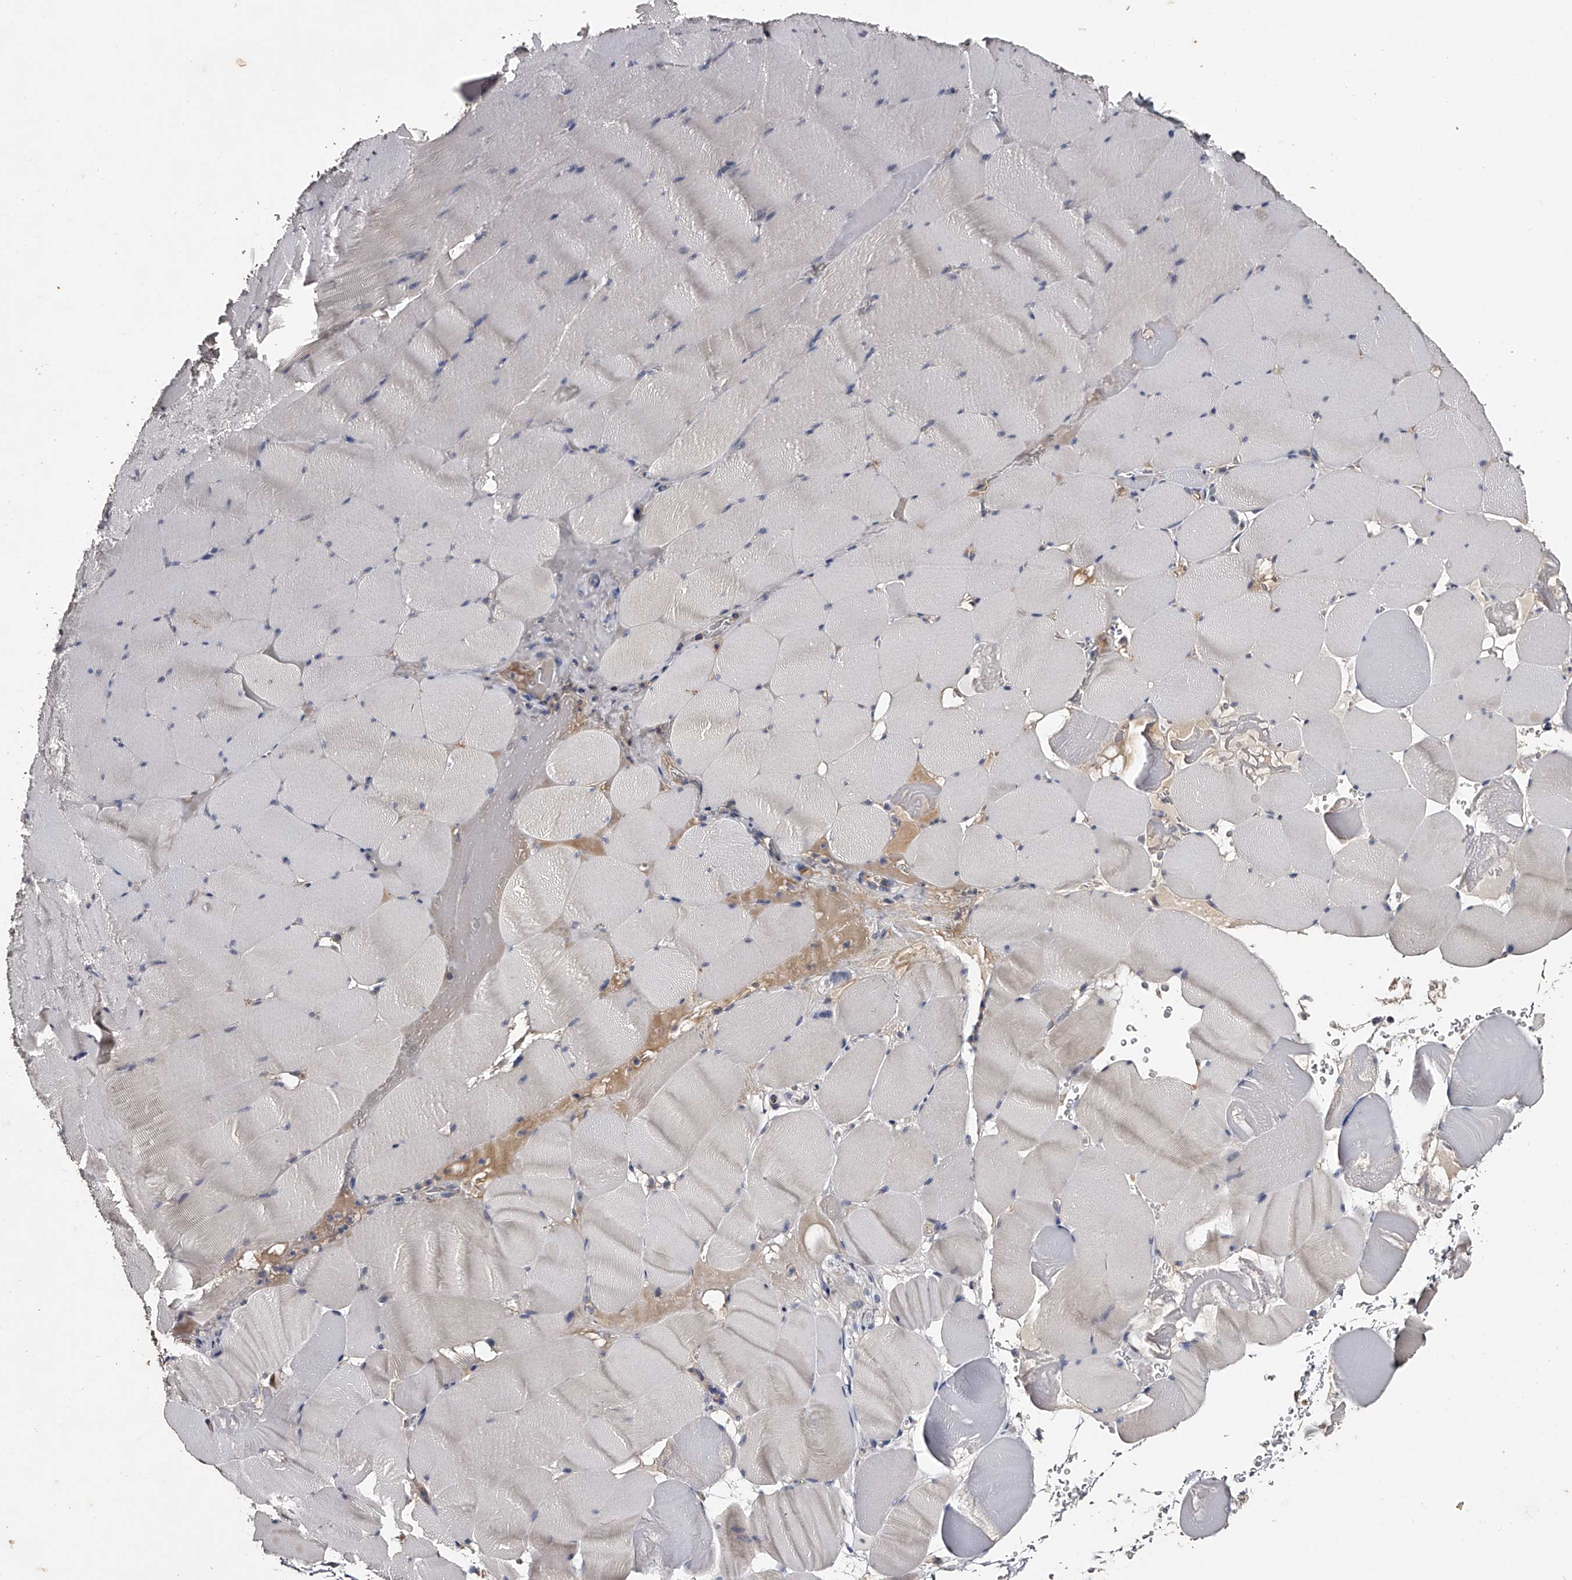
{"staining": {"intensity": "negative", "quantity": "none", "location": "none"}, "tissue": "skeletal muscle", "cell_type": "Myocytes", "image_type": "normal", "snomed": [{"axis": "morphology", "description": "Normal tissue, NOS"}, {"axis": "topography", "description": "Skeletal muscle"}], "caption": "A high-resolution photomicrograph shows IHC staining of unremarkable skeletal muscle, which demonstrates no significant expression in myocytes.", "gene": "MDN1", "patient": {"sex": "male", "age": 62}}